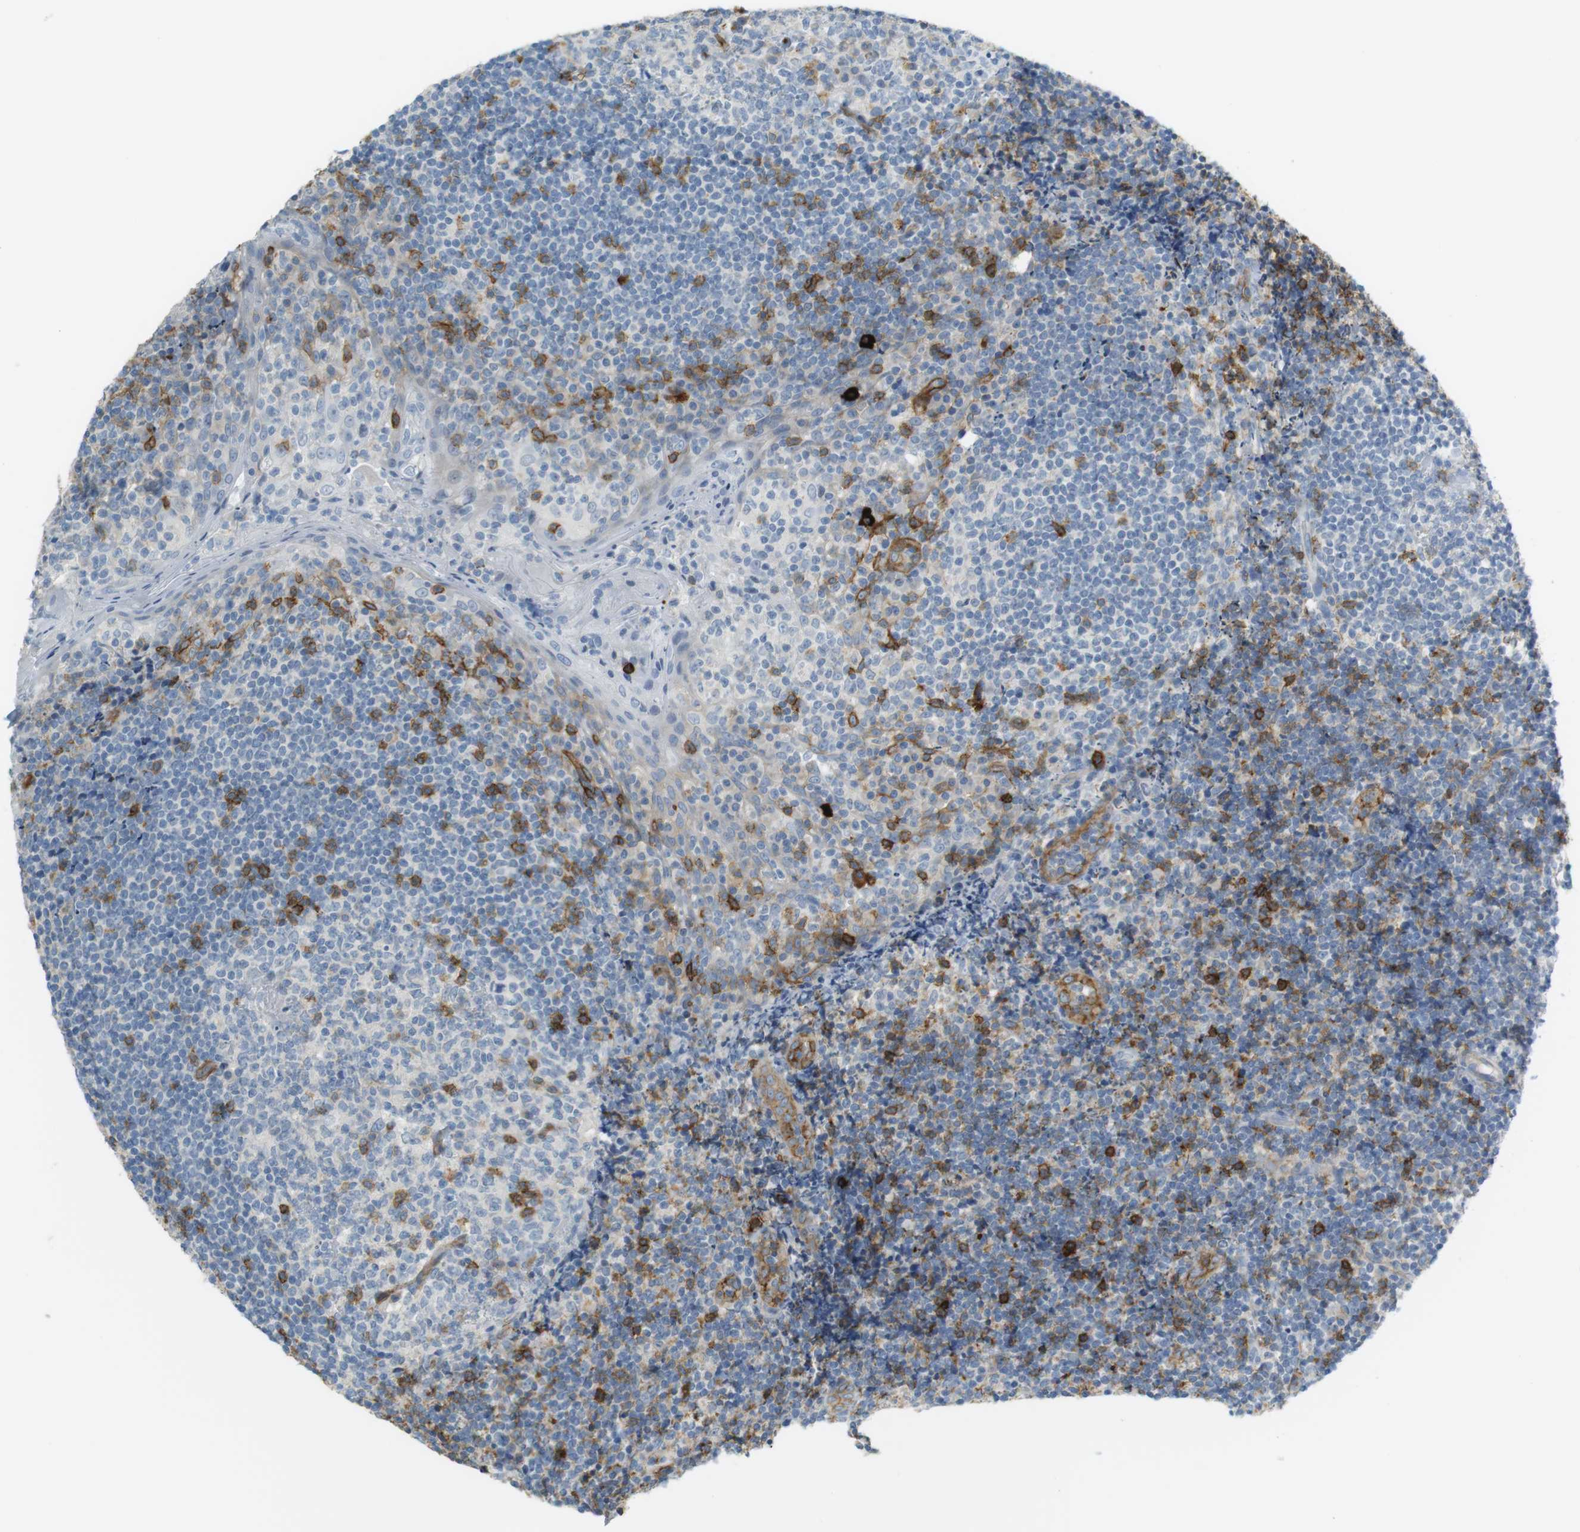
{"staining": {"intensity": "moderate", "quantity": "<25%", "location": "cytoplasmic/membranous"}, "tissue": "tonsil", "cell_type": "Germinal center cells", "image_type": "normal", "snomed": [{"axis": "morphology", "description": "Normal tissue, NOS"}, {"axis": "topography", "description": "Tonsil"}], "caption": "Immunohistochemistry (IHC) of benign human tonsil exhibits low levels of moderate cytoplasmic/membranous positivity in approximately <25% of germinal center cells. The protein of interest is stained brown, and the nuclei are stained in blue (DAB (3,3'-diaminobenzidine) IHC with brightfield microscopy, high magnification).", "gene": "F2R", "patient": {"sex": "male", "age": 31}}